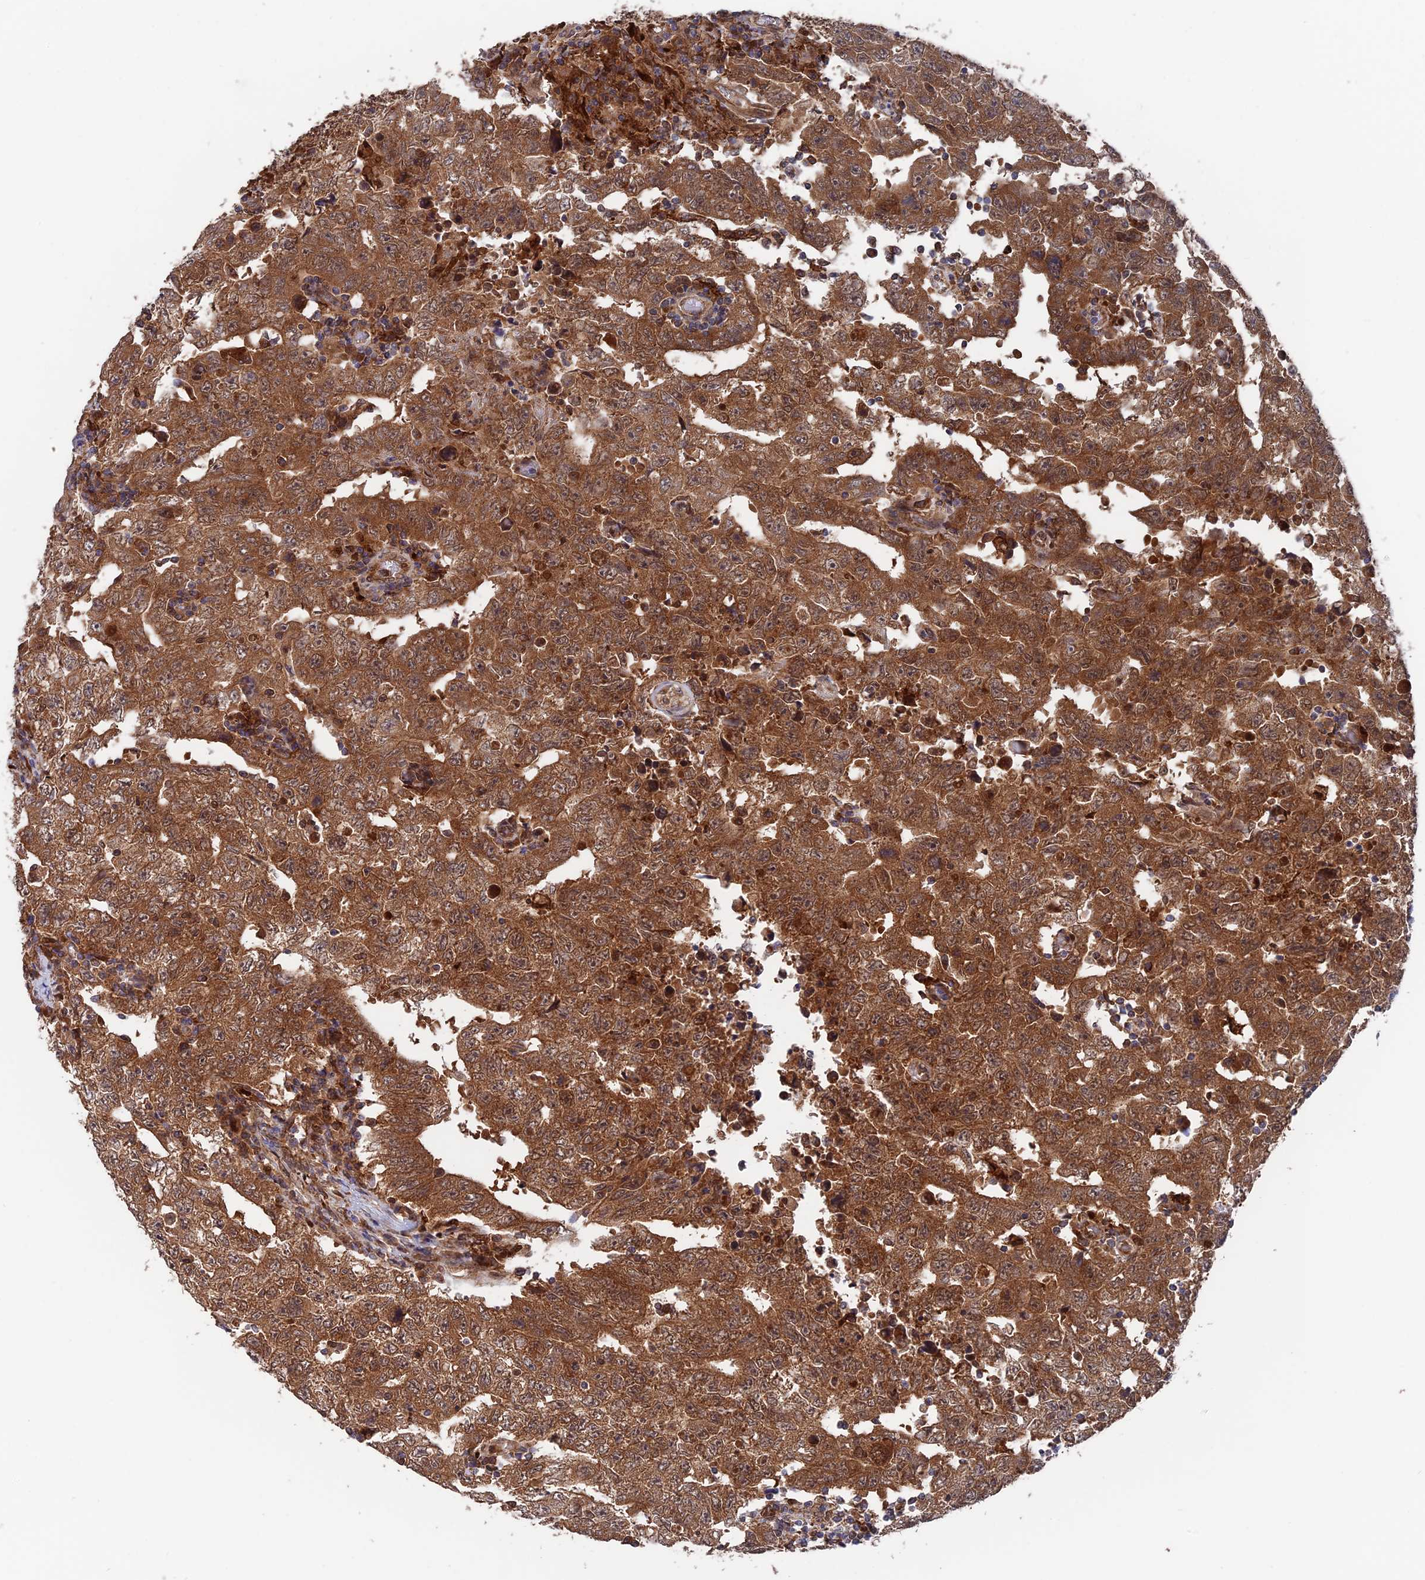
{"staining": {"intensity": "strong", "quantity": ">75%", "location": "cytoplasmic/membranous"}, "tissue": "testis cancer", "cell_type": "Tumor cells", "image_type": "cancer", "snomed": [{"axis": "morphology", "description": "Carcinoma, Embryonal, NOS"}, {"axis": "topography", "description": "Testis"}], "caption": "Tumor cells exhibit high levels of strong cytoplasmic/membranous expression in about >75% of cells in human testis embryonal carcinoma.", "gene": "DTYMK", "patient": {"sex": "male", "age": 26}}